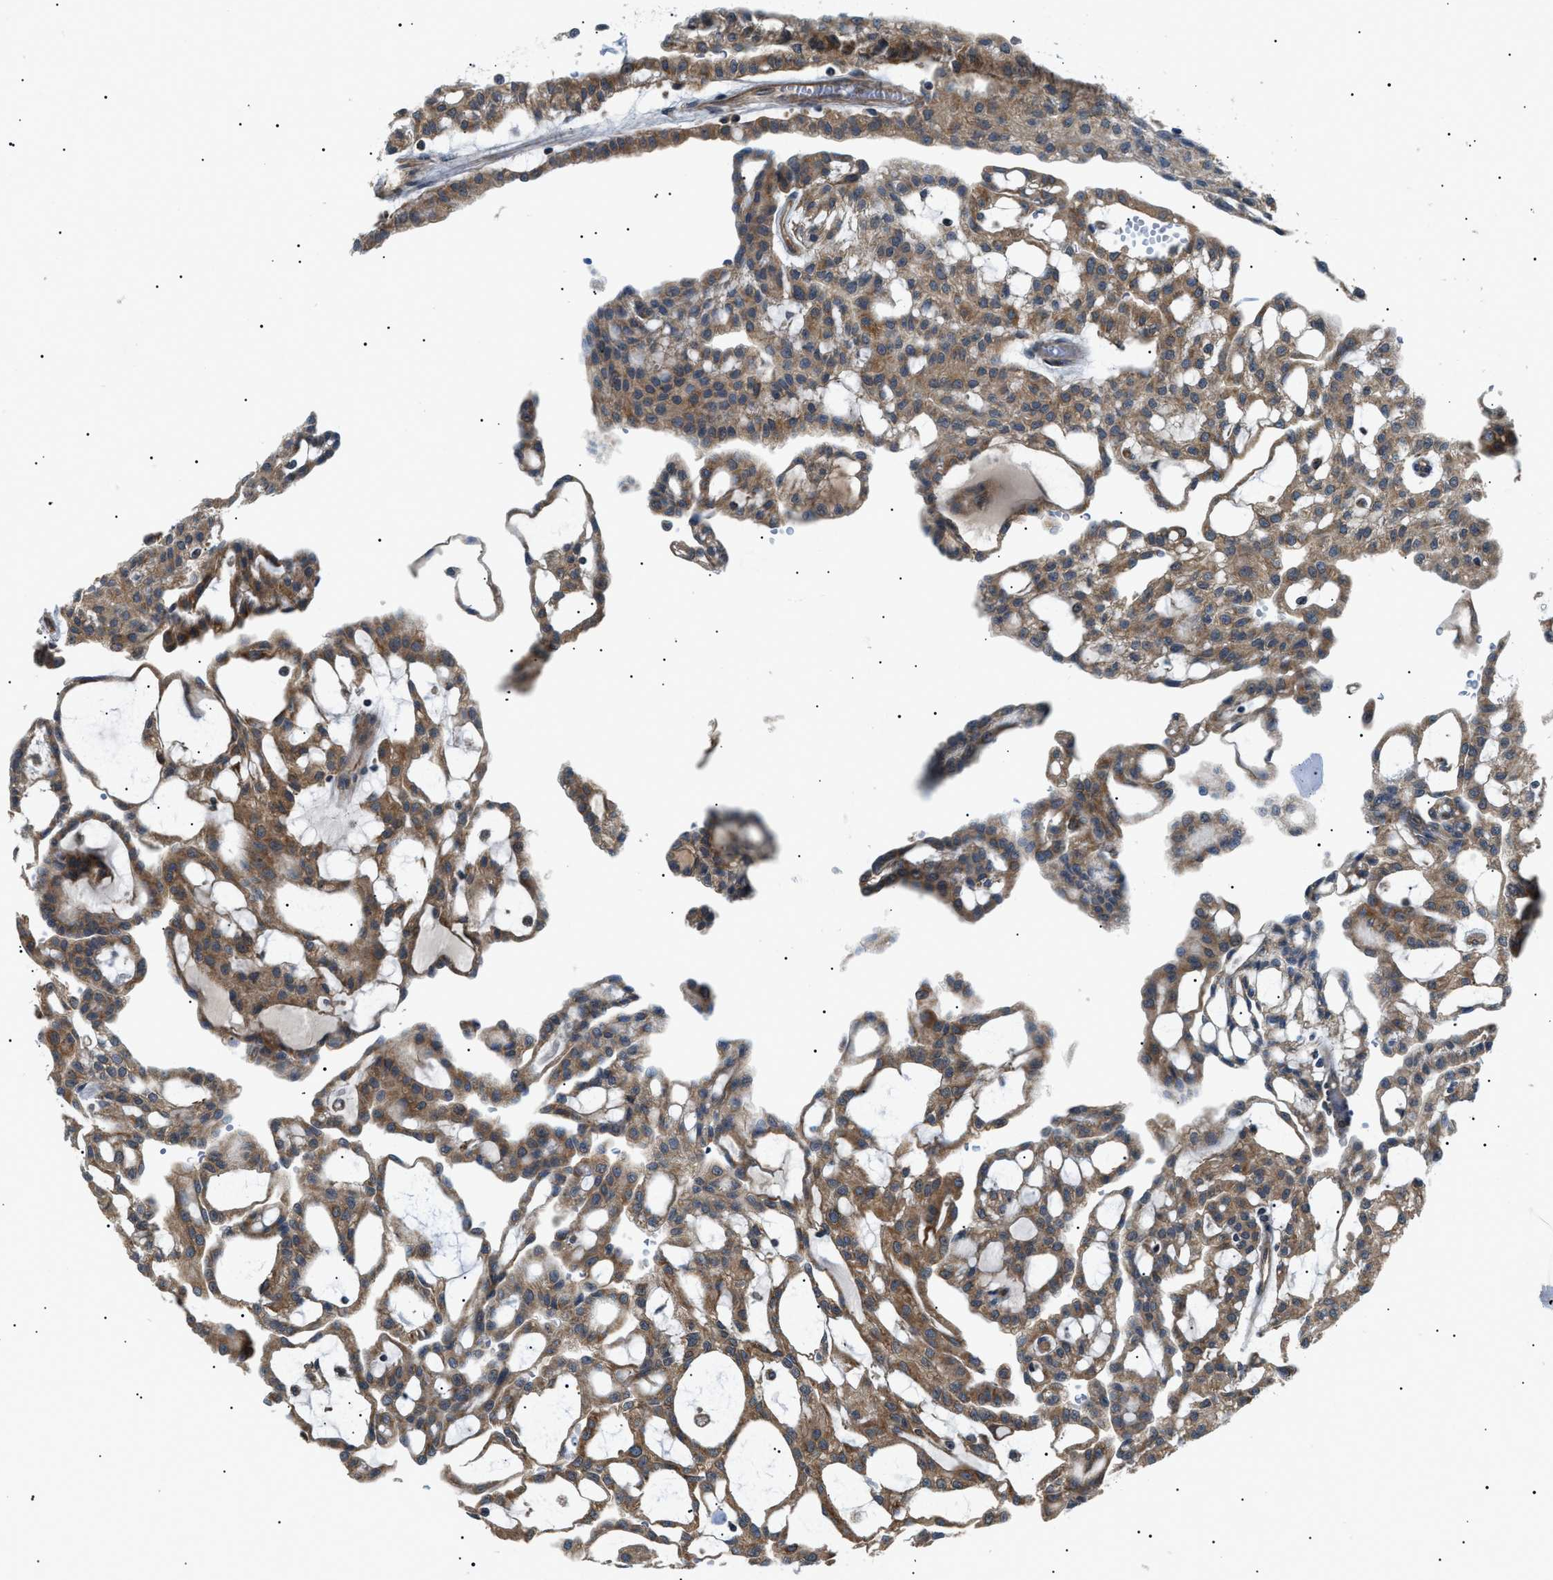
{"staining": {"intensity": "moderate", "quantity": ">75%", "location": "cytoplasmic/membranous"}, "tissue": "renal cancer", "cell_type": "Tumor cells", "image_type": "cancer", "snomed": [{"axis": "morphology", "description": "Adenocarcinoma, NOS"}, {"axis": "topography", "description": "Kidney"}], "caption": "Immunohistochemical staining of renal cancer (adenocarcinoma) reveals medium levels of moderate cytoplasmic/membranous protein staining in about >75% of tumor cells. (DAB = brown stain, brightfield microscopy at high magnification).", "gene": "SRPK1", "patient": {"sex": "male", "age": 63}}